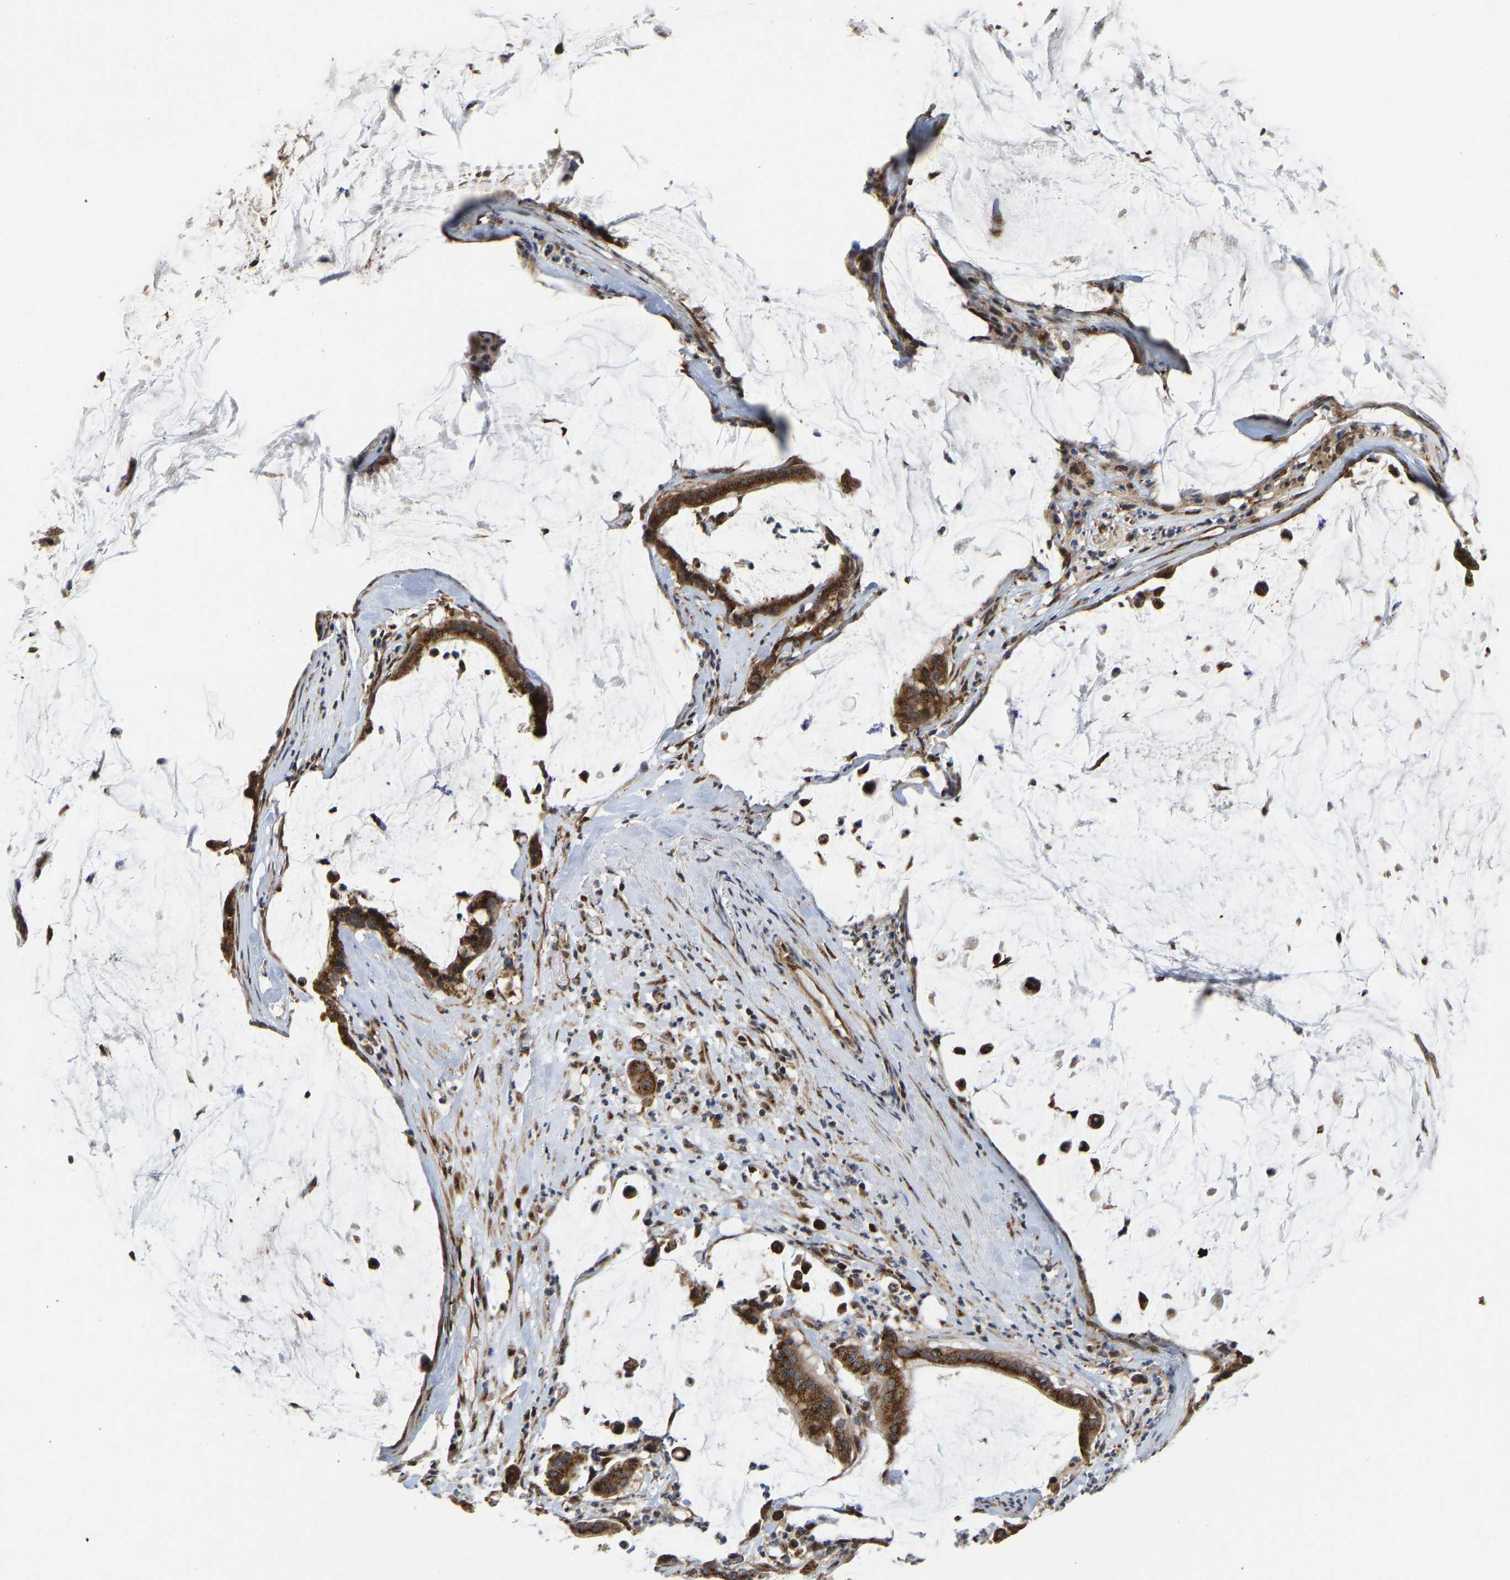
{"staining": {"intensity": "strong", "quantity": ">75%", "location": "cytoplasmic/membranous"}, "tissue": "pancreatic cancer", "cell_type": "Tumor cells", "image_type": "cancer", "snomed": [{"axis": "morphology", "description": "Adenocarcinoma, NOS"}, {"axis": "topography", "description": "Pancreas"}], "caption": "Protein analysis of pancreatic cancer (adenocarcinoma) tissue demonstrates strong cytoplasmic/membranous staining in about >75% of tumor cells.", "gene": "YIPF4", "patient": {"sex": "male", "age": 41}}